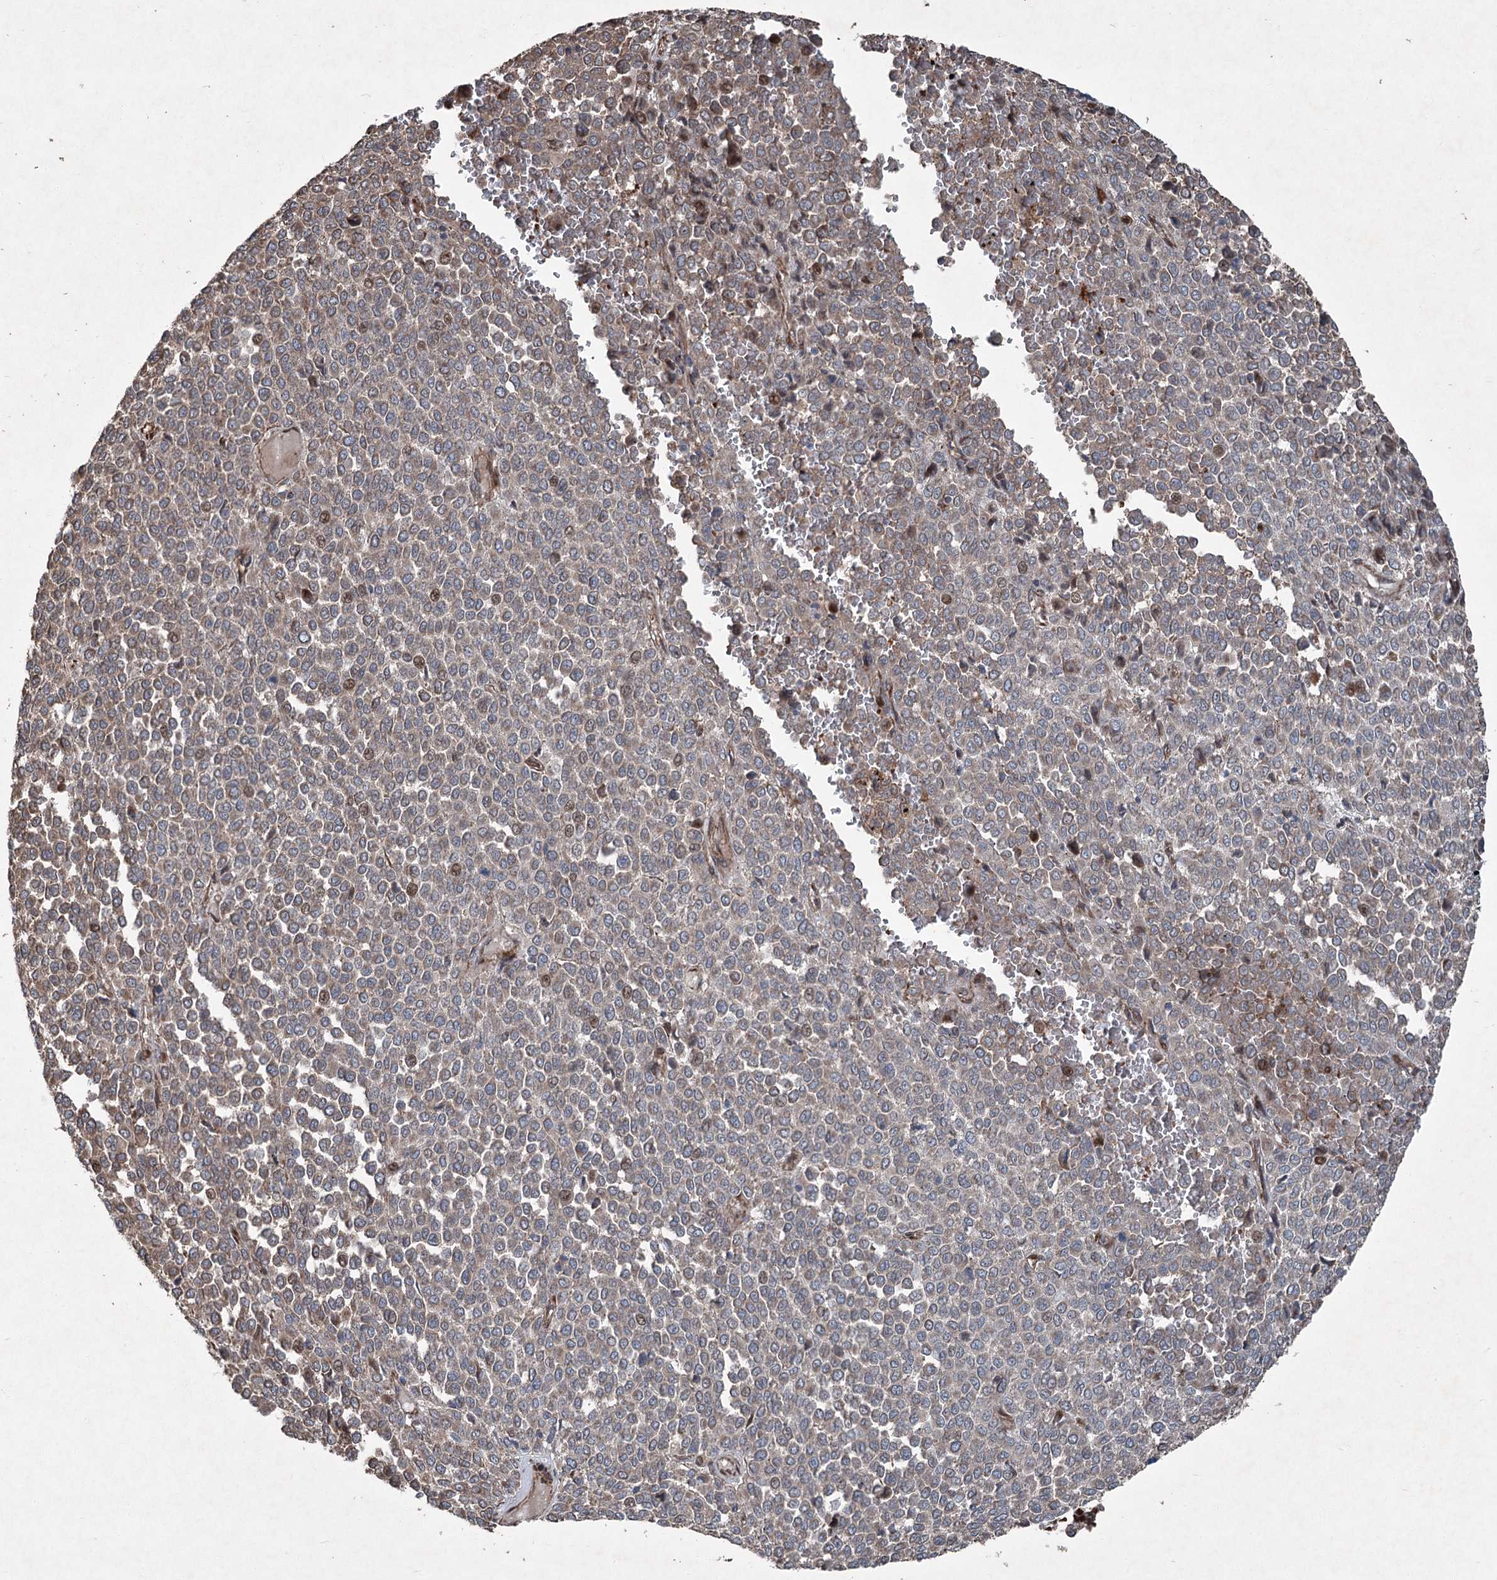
{"staining": {"intensity": "weak", "quantity": "<25%", "location": "cytoplasmic/membranous,nuclear"}, "tissue": "melanoma", "cell_type": "Tumor cells", "image_type": "cancer", "snomed": [{"axis": "morphology", "description": "Malignant melanoma, Metastatic site"}, {"axis": "topography", "description": "Pancreas"}], "caption": "A micrograph of human malignant melanoma (metastatic site) is negative for staining in tumor cells.", "gene": "SERINC5", "patient": {"sex": "female", "age": 30}}